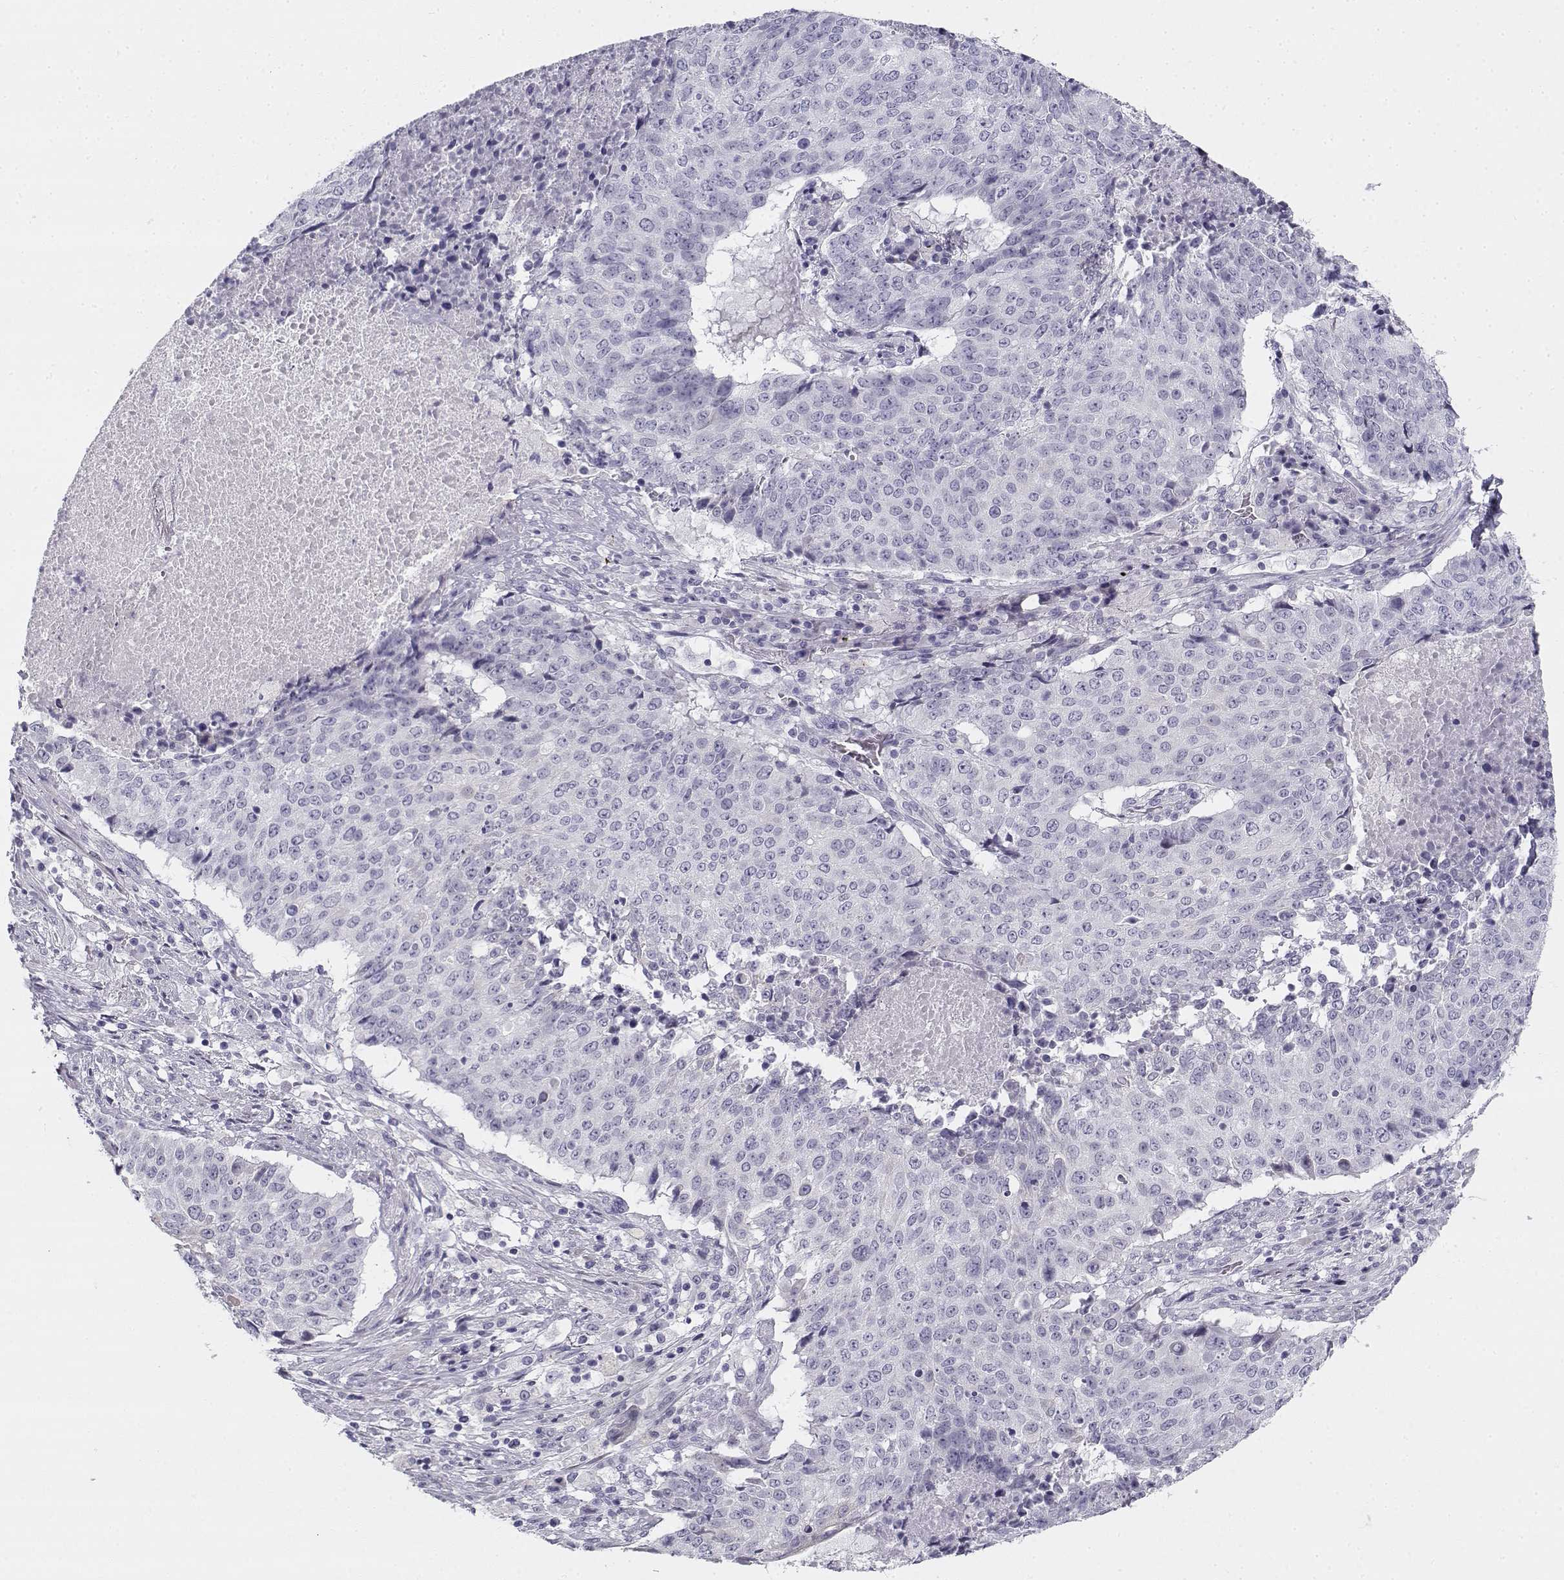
{"staining": {"intensity": "negative", "quantity": "none", "location": "none"}, "tissue": "lung cancer", "cell_type": "Tumor cells", "image_type": "cancer", "snomed": [{"axis": "morphology", "description": "Normal tissue, NOS"}, {"axis": "morphology", "description": "Squamous cell carcinoma, NOS"}, {"axis": "topography", "description": "Bronchus"}, {"axis": "topography", "description": "Lung"}], "caption": "Micrograph shows no significant protein staining in tumor cells of squamous cell carcinoma (lung). Nuclei are stained in blue.", "gene": "CREB3L3", "patient": {"sex": "male", "age": 64}}